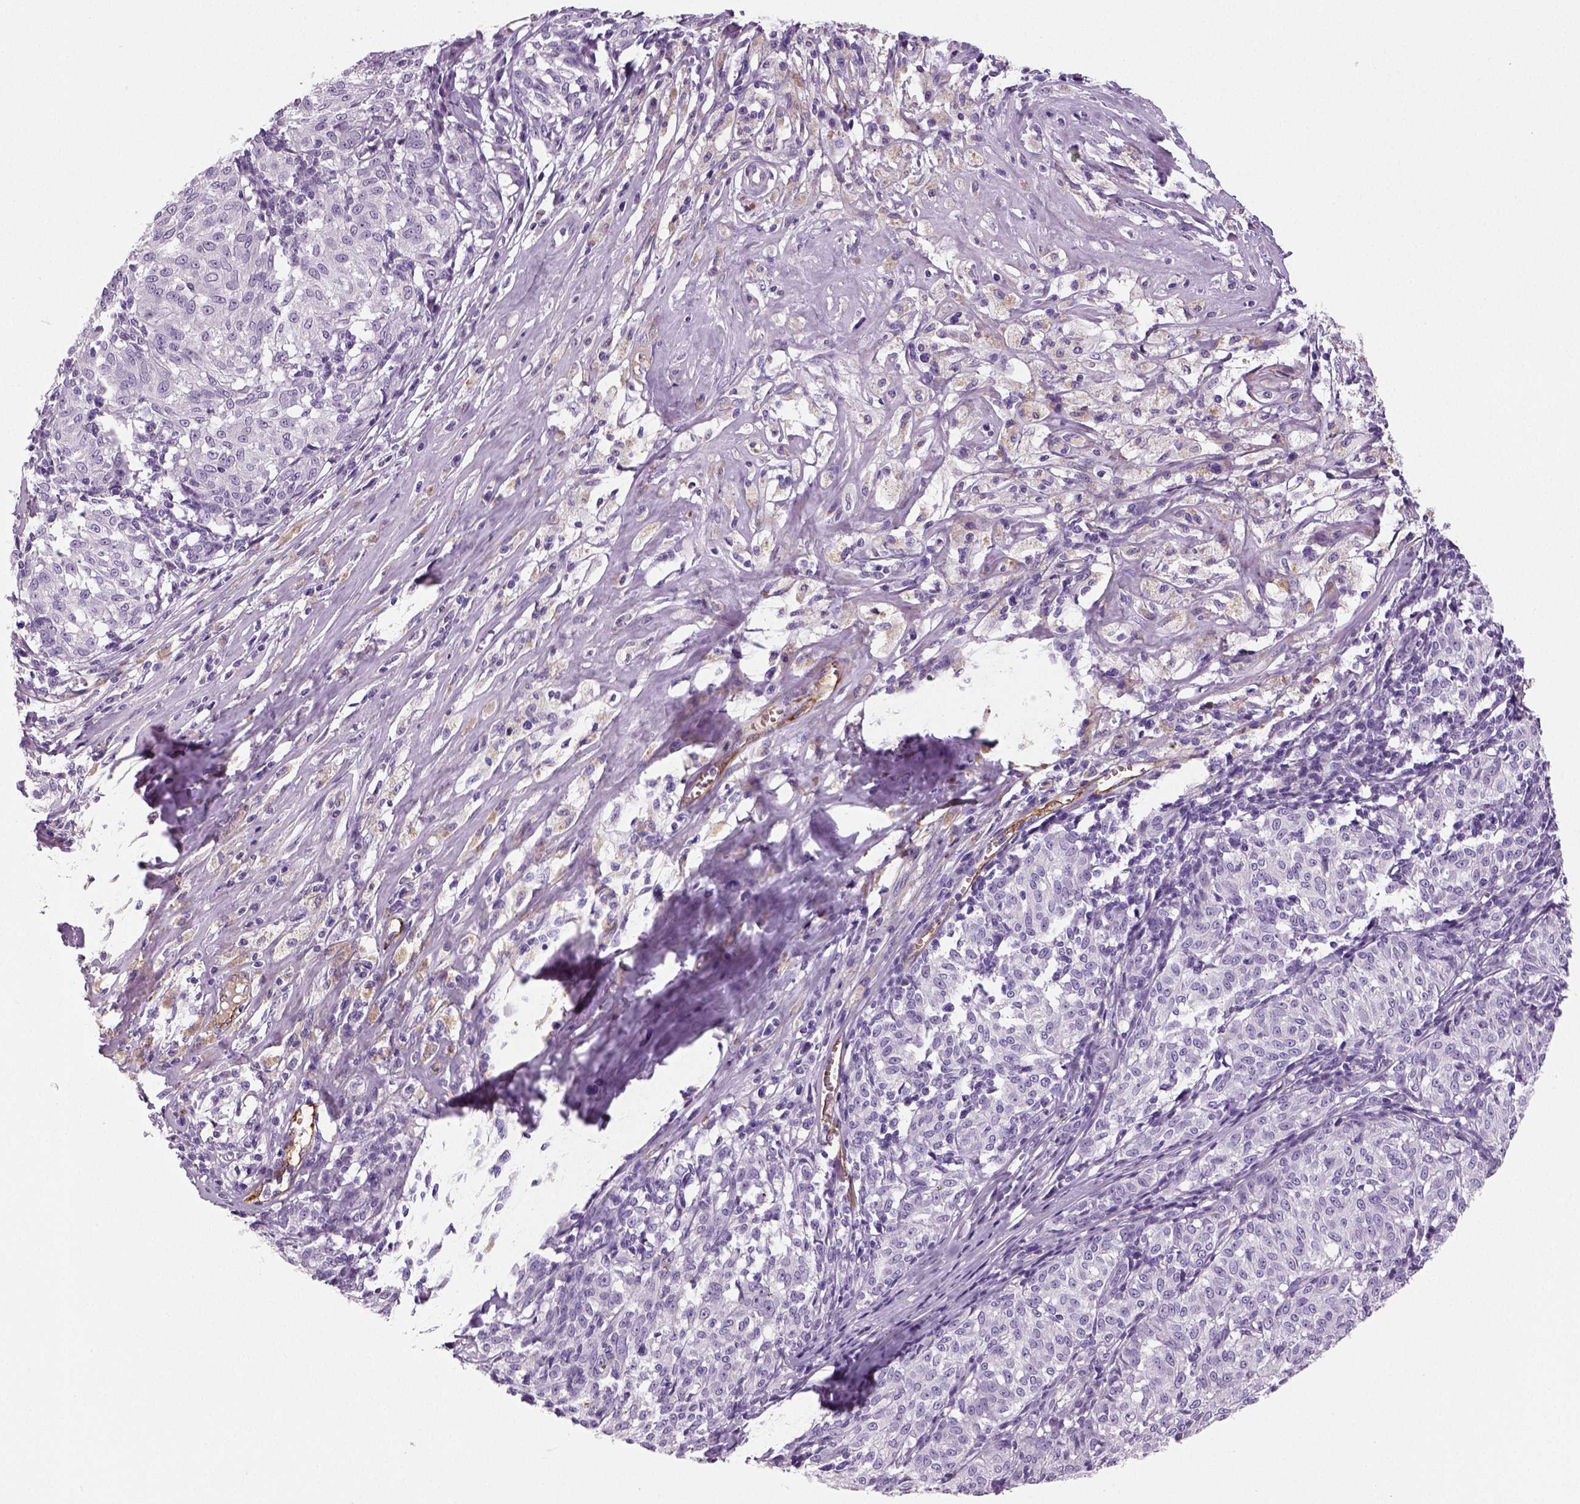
{"staining": {"intensity": "negative", "quantity": "none", "location": "none"}, "tissue": "melanoma", "cell_type": "Tumor cells", "image_type": "cancer", "snomed": [{"axis": "morphology", "description": "Malignant melanoma, NOS"}, {"axis": "topography", "description": "Skin"}], "caption": "A high-resolution photomicrograph shows IHC staining of melanoma, which displays no significant positivity in tumor cells.", "gene": "TSPAN7", "patient": {"sex": "female", "age": 72}}